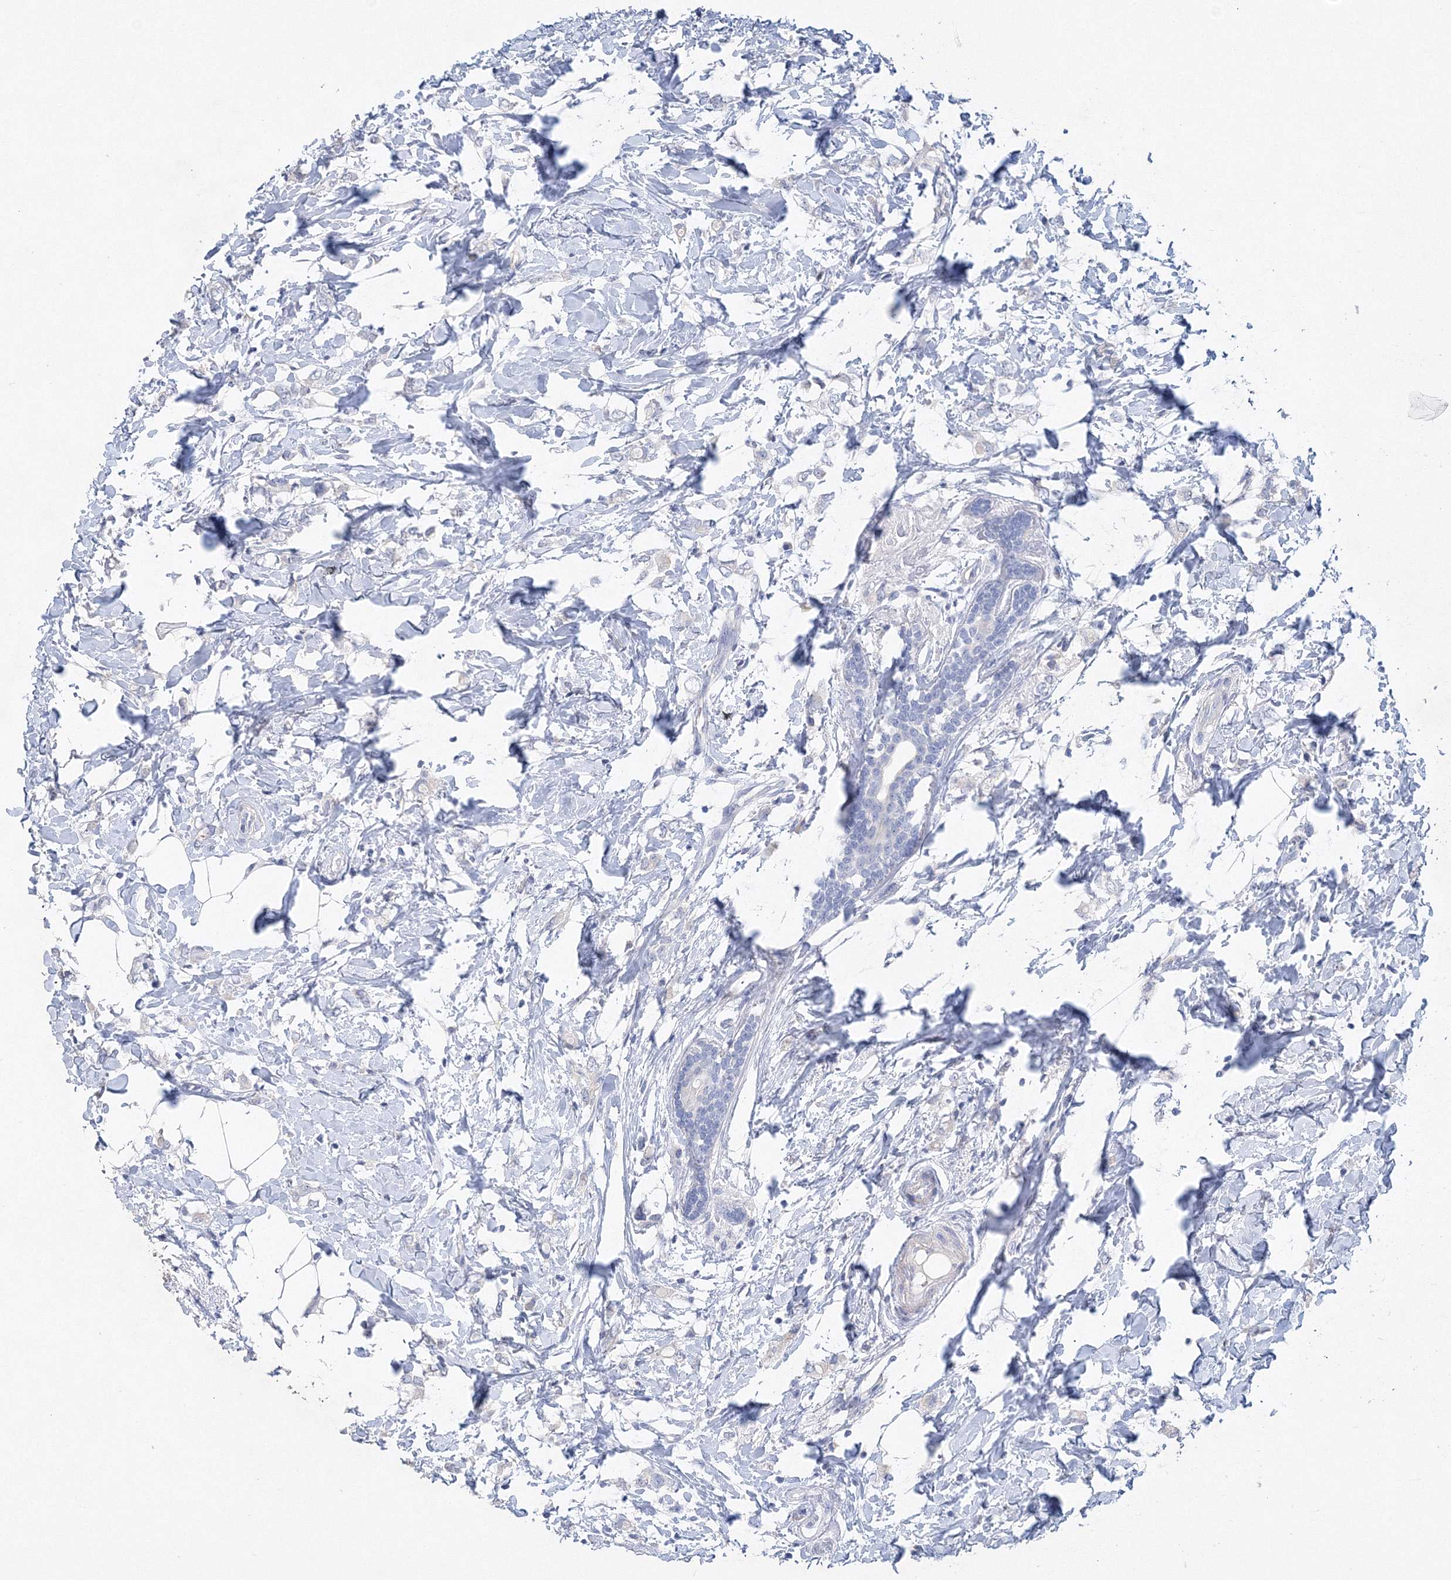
{"staining": {"intensity": "negative", "quantity": "none", "location": "none"}, "tissue": "breast cancer", "cell_type": "Tumor cells", "image_type": "cancer", "snomed": [{"axis": "morphology", "description": "Normal tissue, NOS"}, {"axis": "morphology", "description": "Lobular carcinoma"}, {"axis": "topography", "description": "Breast"}], "caption": "Immunohistochemical staining of lobular carcinoma (breast) exhibits no significant positivity in tumor cells. (Stains: DAB (3,3'-diaminobenzidine) IHC with hematoxylin counter stain, Microscopy: brightfield microscopy at high magnification).", "gene": "OSBPL6", "patient": {"sex": "female", "age": 47}}